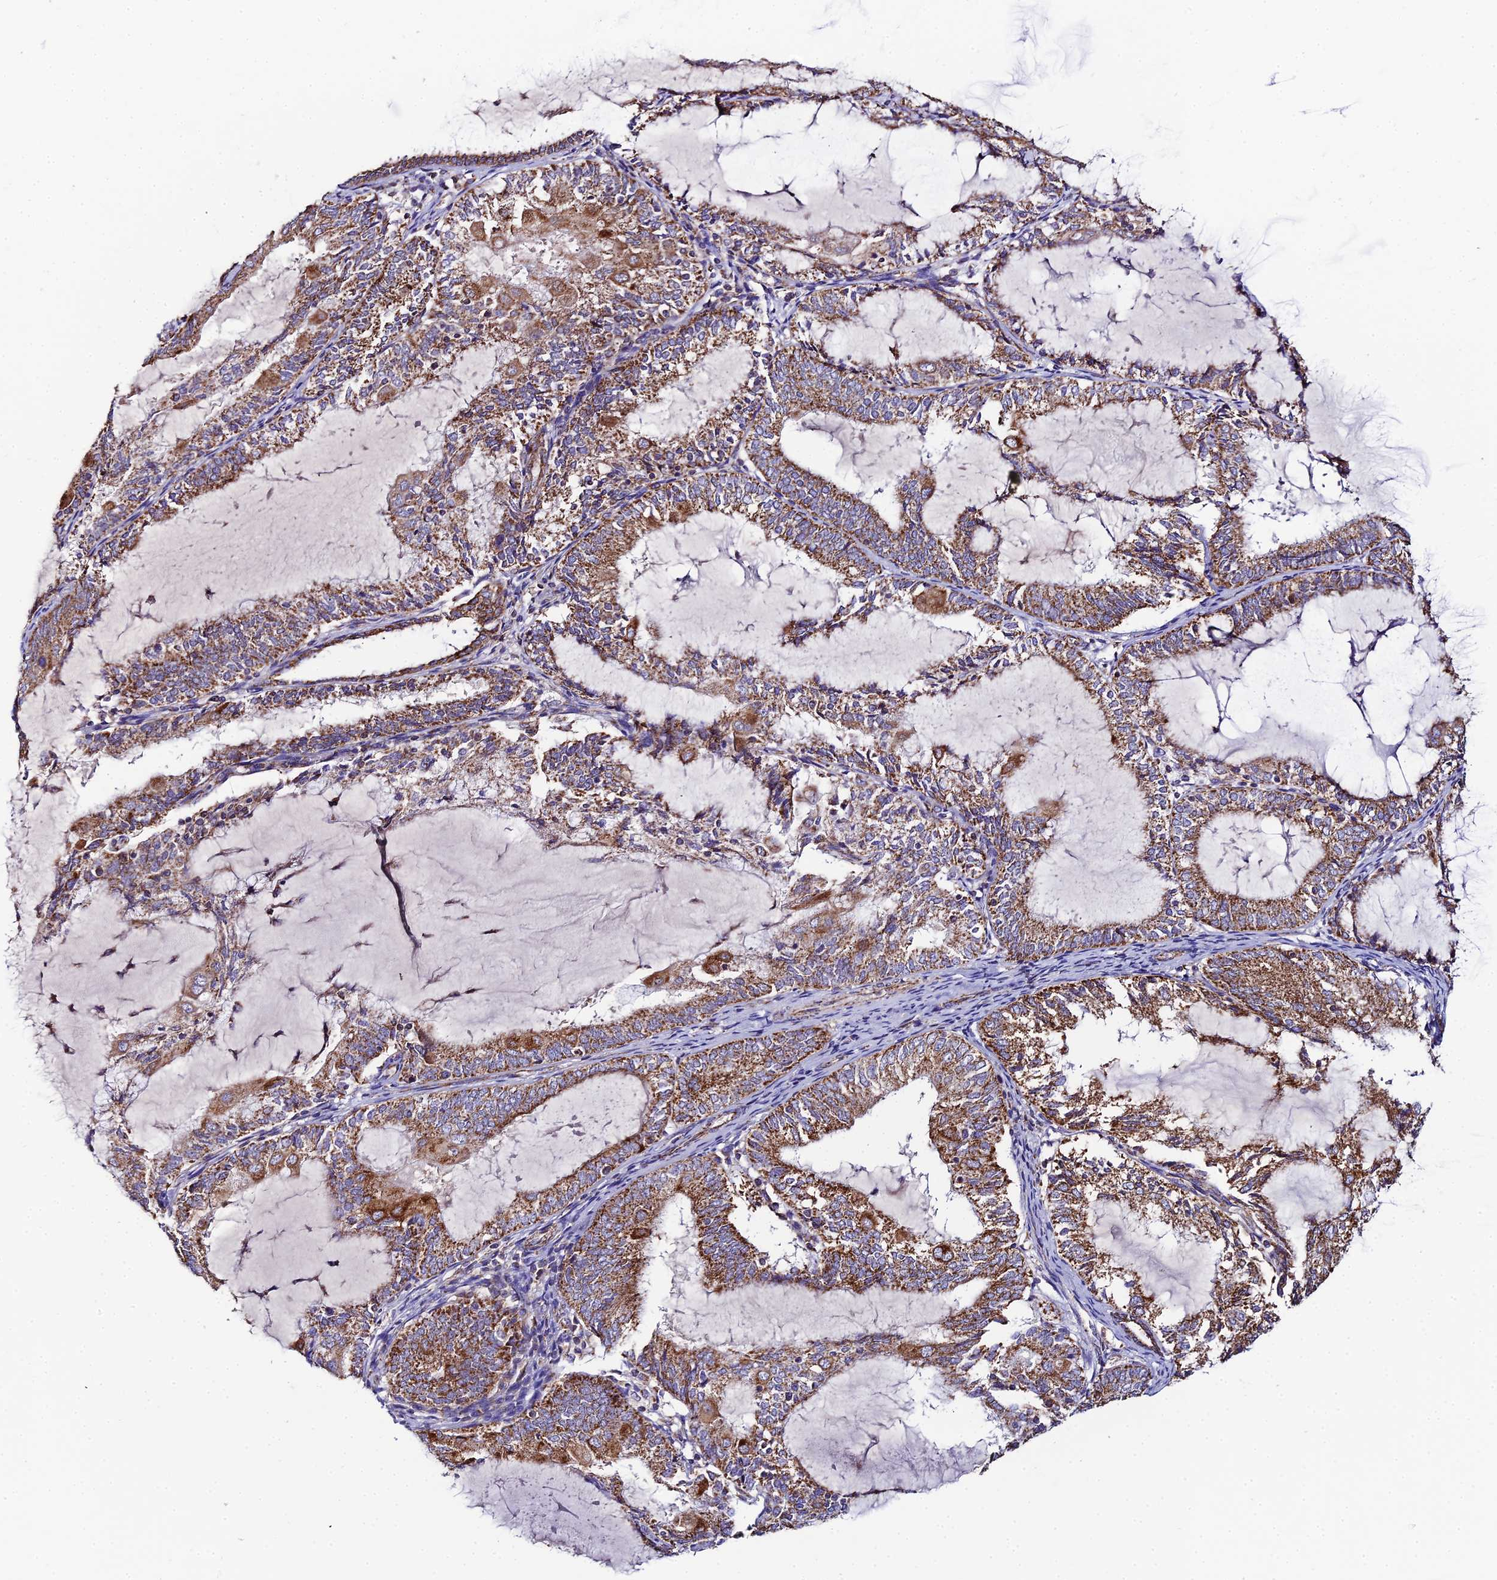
{"staining": {"intensity": "moderate", "quantity": ">75%", "location": "cytoplasmic/membranous"}, "tissue": "endometrial cancer", "cell_type": "Tumor cells", "image_type": "cancer", "snomed": [{"axis": "morphology", "description": "Adenocarcinoma, NOS"}, {"axis": "topography", "description": "Endometrium"}], "caption": "The photomicrograph exhibits immunohistochemical staining of adenocarcinoma (endometrial). There is moderate cytoplasmic/membranous staining is appreciated in approximately >75% of tumor cells.", "gene": "NIPSNAP3A", "patient": {"sex": "female", "age": 81}}